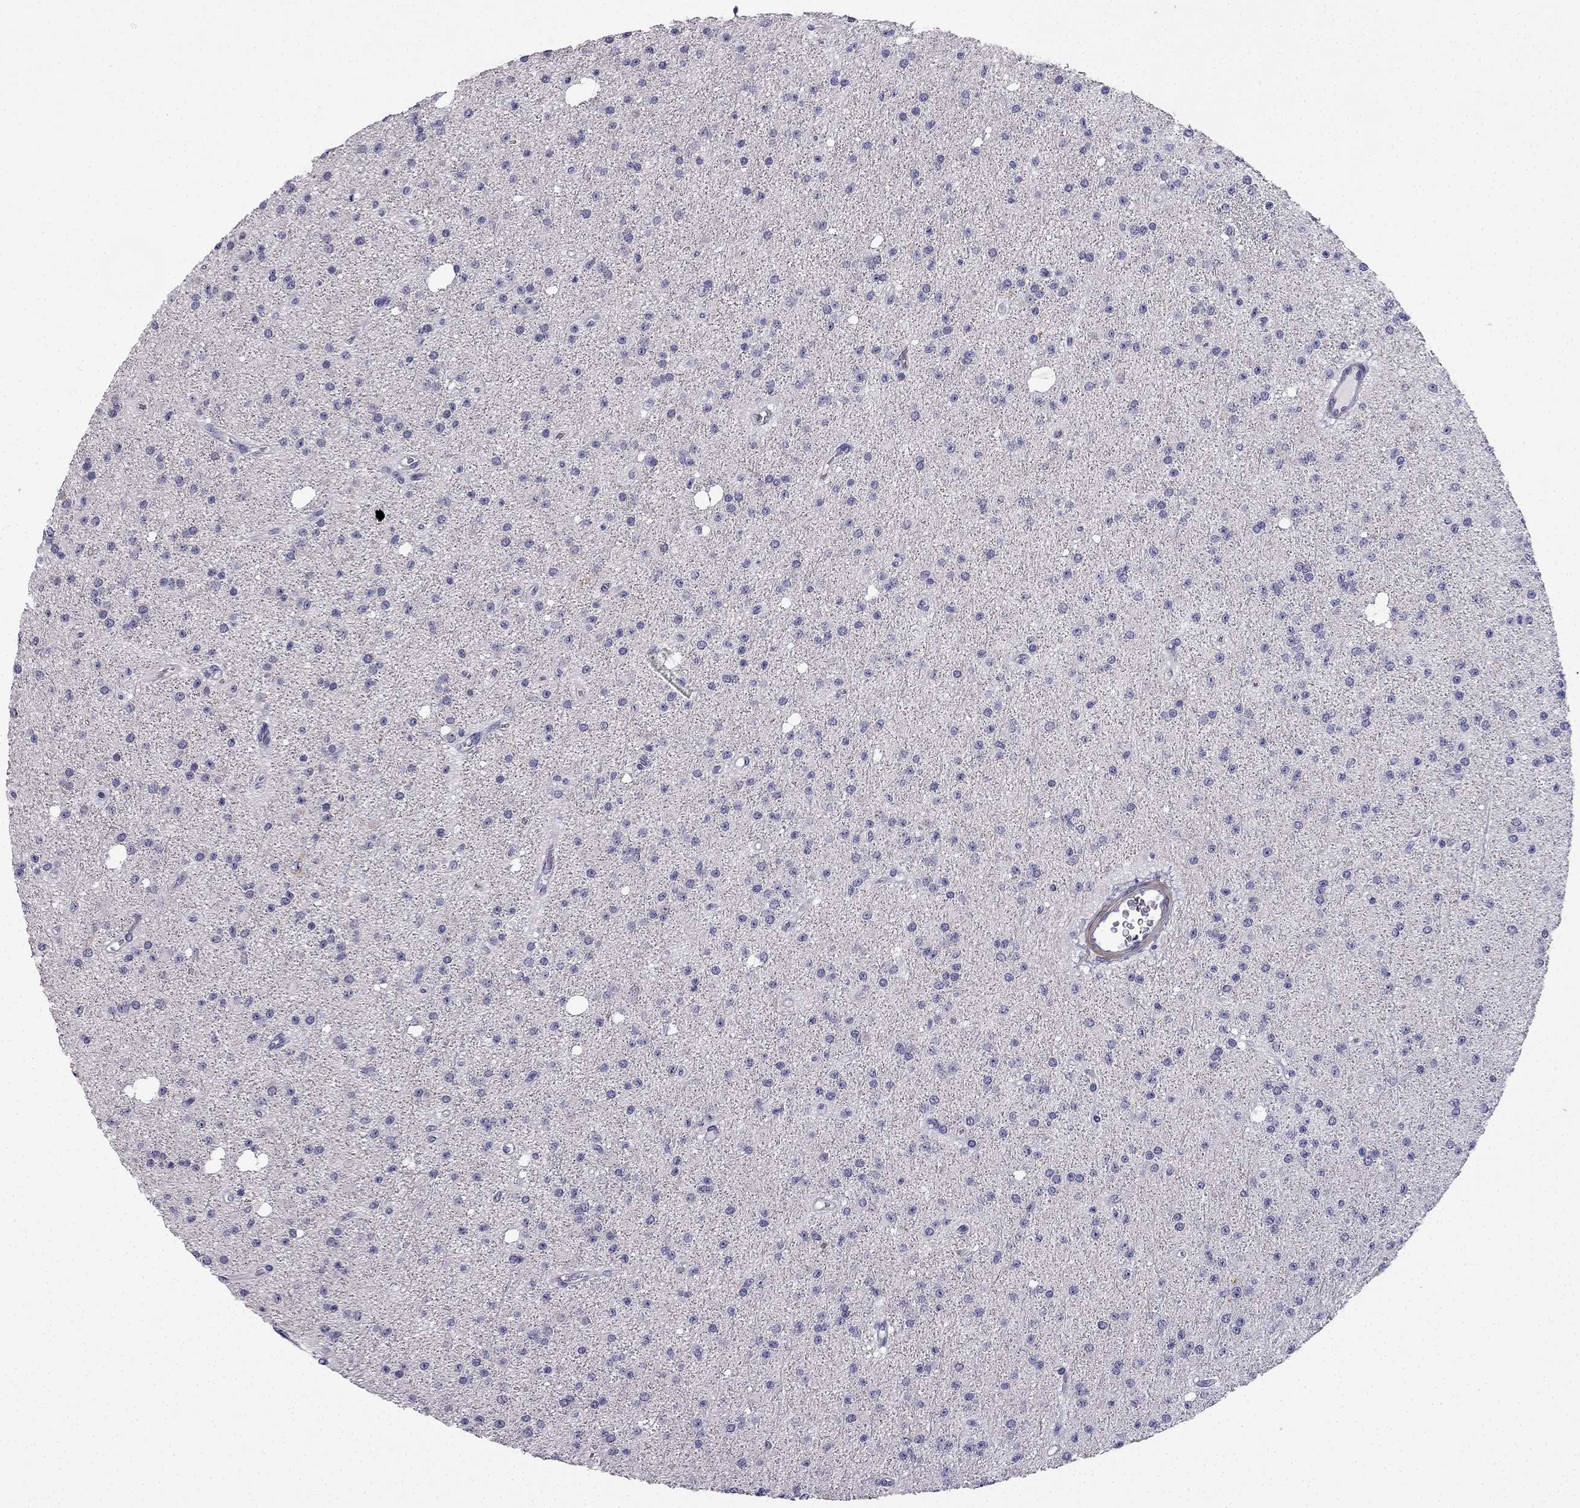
{"staining": {"intensity": "negative", "quantity": "none", "location": "none"}, "tissue": "glioma", "cell_type": "Tumor cells", "image_type": "cancer", "snomed": [{"axis": "morphology", "description": "Glioma, malignant, Low grade"}, {"axis": "topography", "description": "Brain"}], "caption": "Human glioma stained for a protein using immunohistochemistry reveals no expression in tumor cells.", "gene": "C16orf89", "patient": {"sex": "male", "age": 27}}